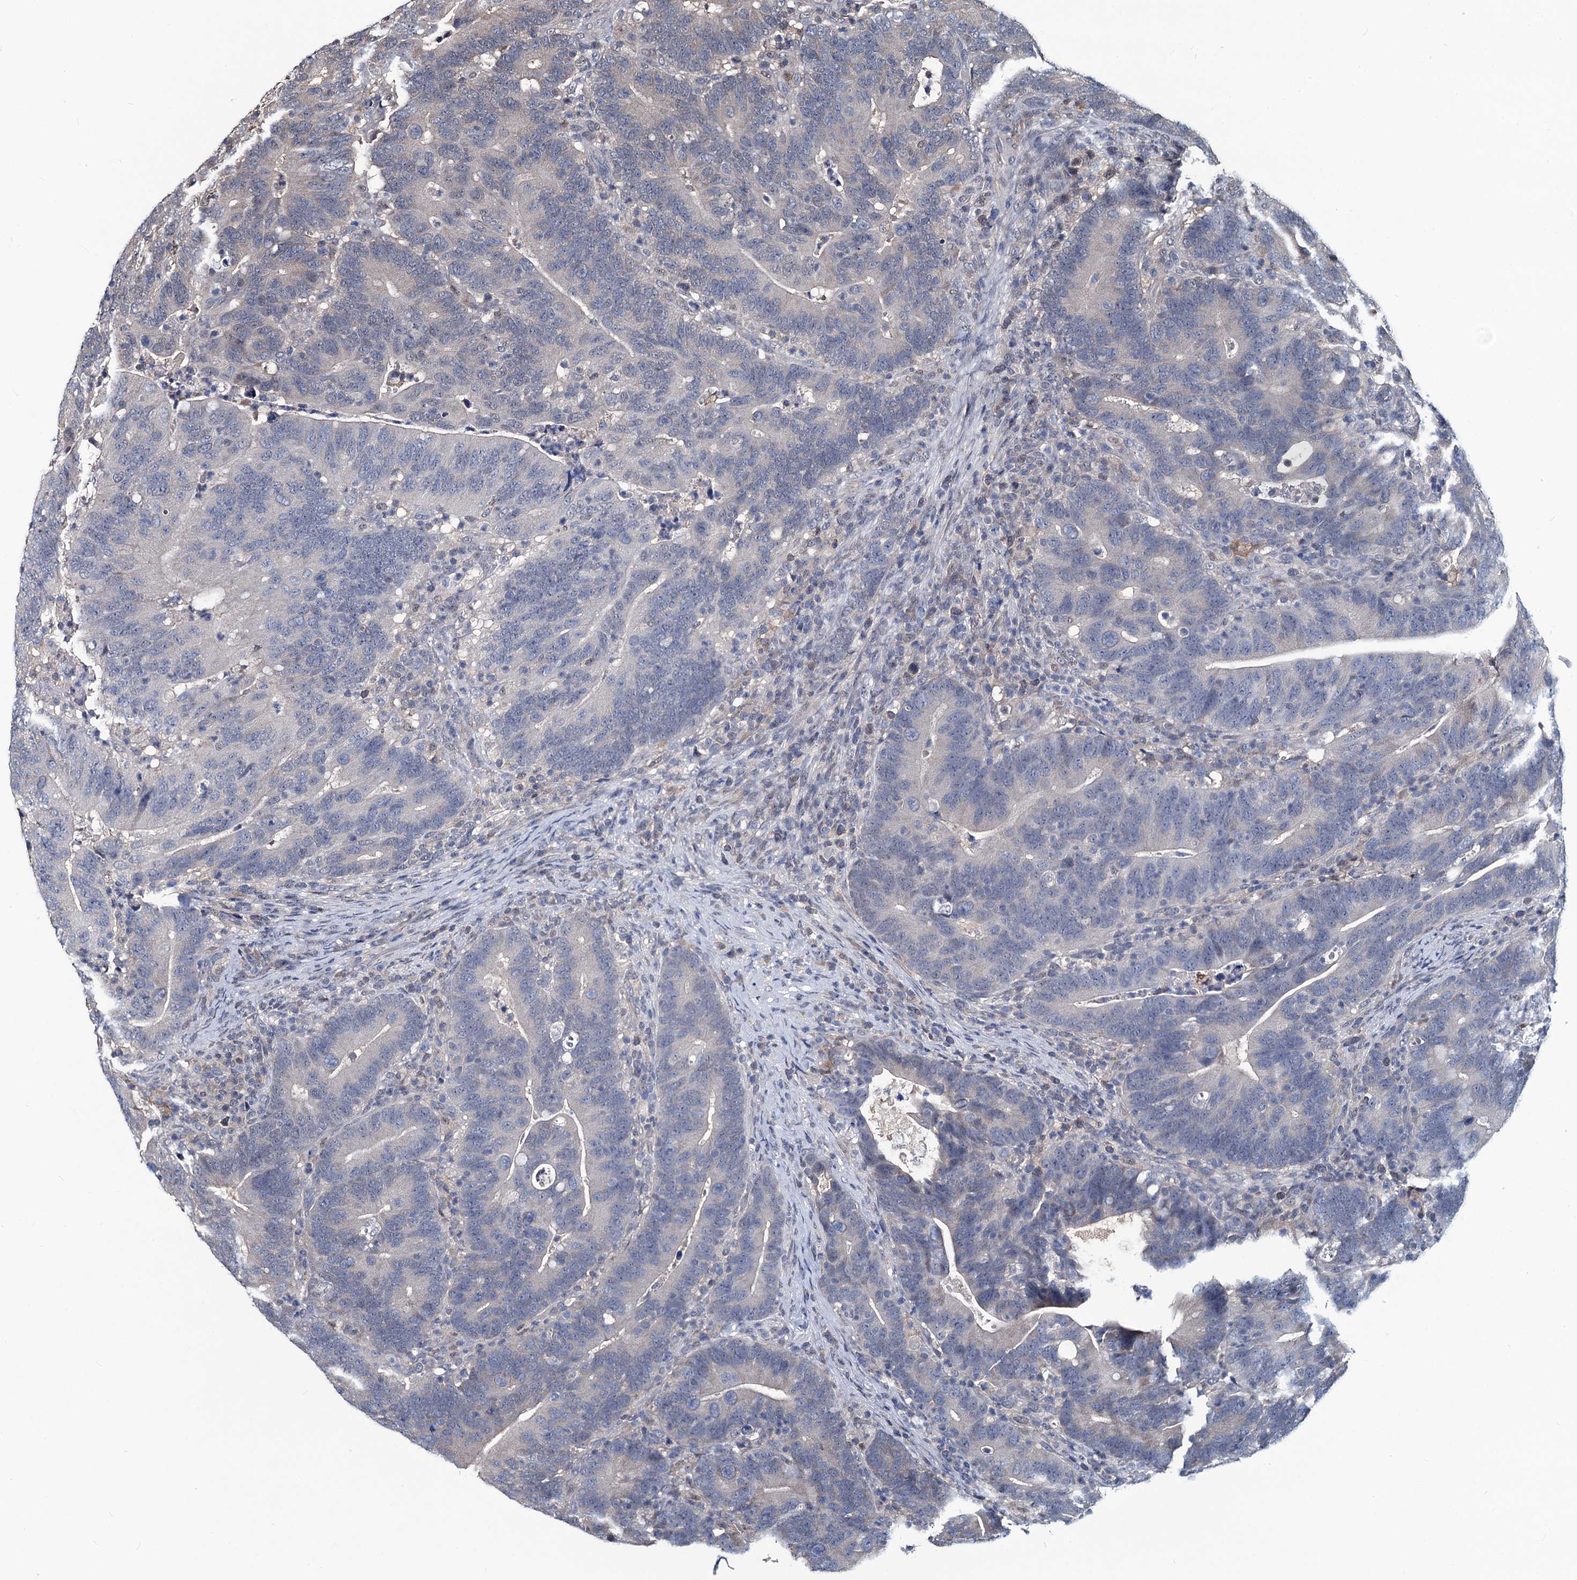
{"staining": {"intensity": "negative", "quantity": "none", "location": "none"}, "tissue": "colorectal cancer", "cell_type": "Tumor cells", "image_type": "cancer", "snomed": [{"axis": "morphology", "description": "Adenocarcinoma, NOS"}, {"axis": "topography", "description": "Colon"}], "caption": "DAB (3,3'-diaminobenzidine) immunohistochemical staining of colorectal cancer (adenocarcinoma) displays no significant positivity in tumor cells.", "gene": "RTKN2", "patient": {"sex": "female", "age": 66}}